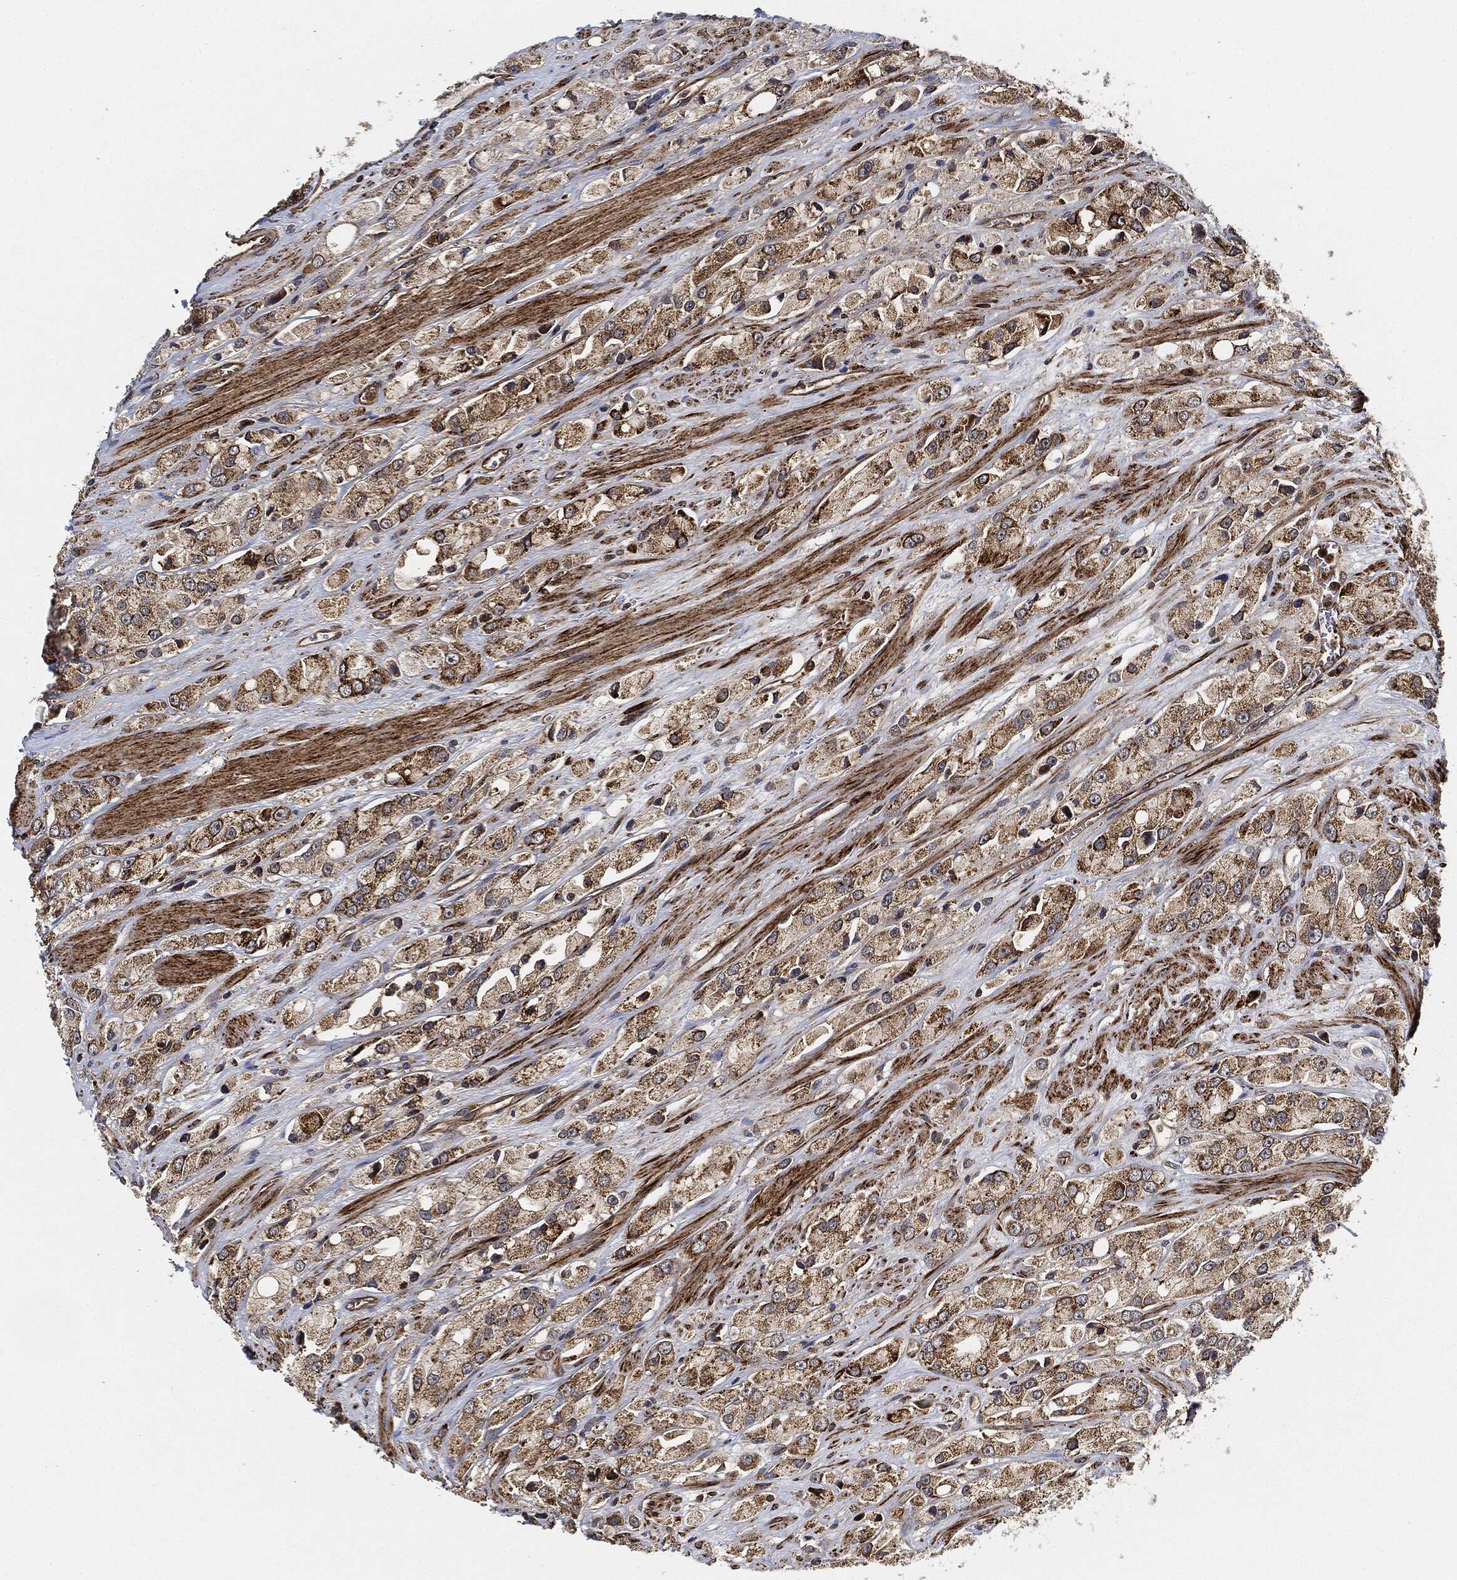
{"staining": {"intensity": "strong", "quantity": "<25%", "location": "cytoplasmic/membranous"}, "tissue": "prostate cancer", "cell_type": "Tumor cells", "image_type": "cancer", "snomed": [{"axis": "morphology", "description": "Adenocarcinoma, NOS"}, {"axis": "topography", "description": "Prostate and seminal vesicle, NOS"}, {"axis": "topography", "description": "Prostate"}], "caption": "This is an image of IHC staining of prostate adenocarcinoma, which shows strong expression in the cytoplasmic/membranous of tumor cells.", "gene": "MAP3K3", "patient": {"sex": "male", "age": 64}}